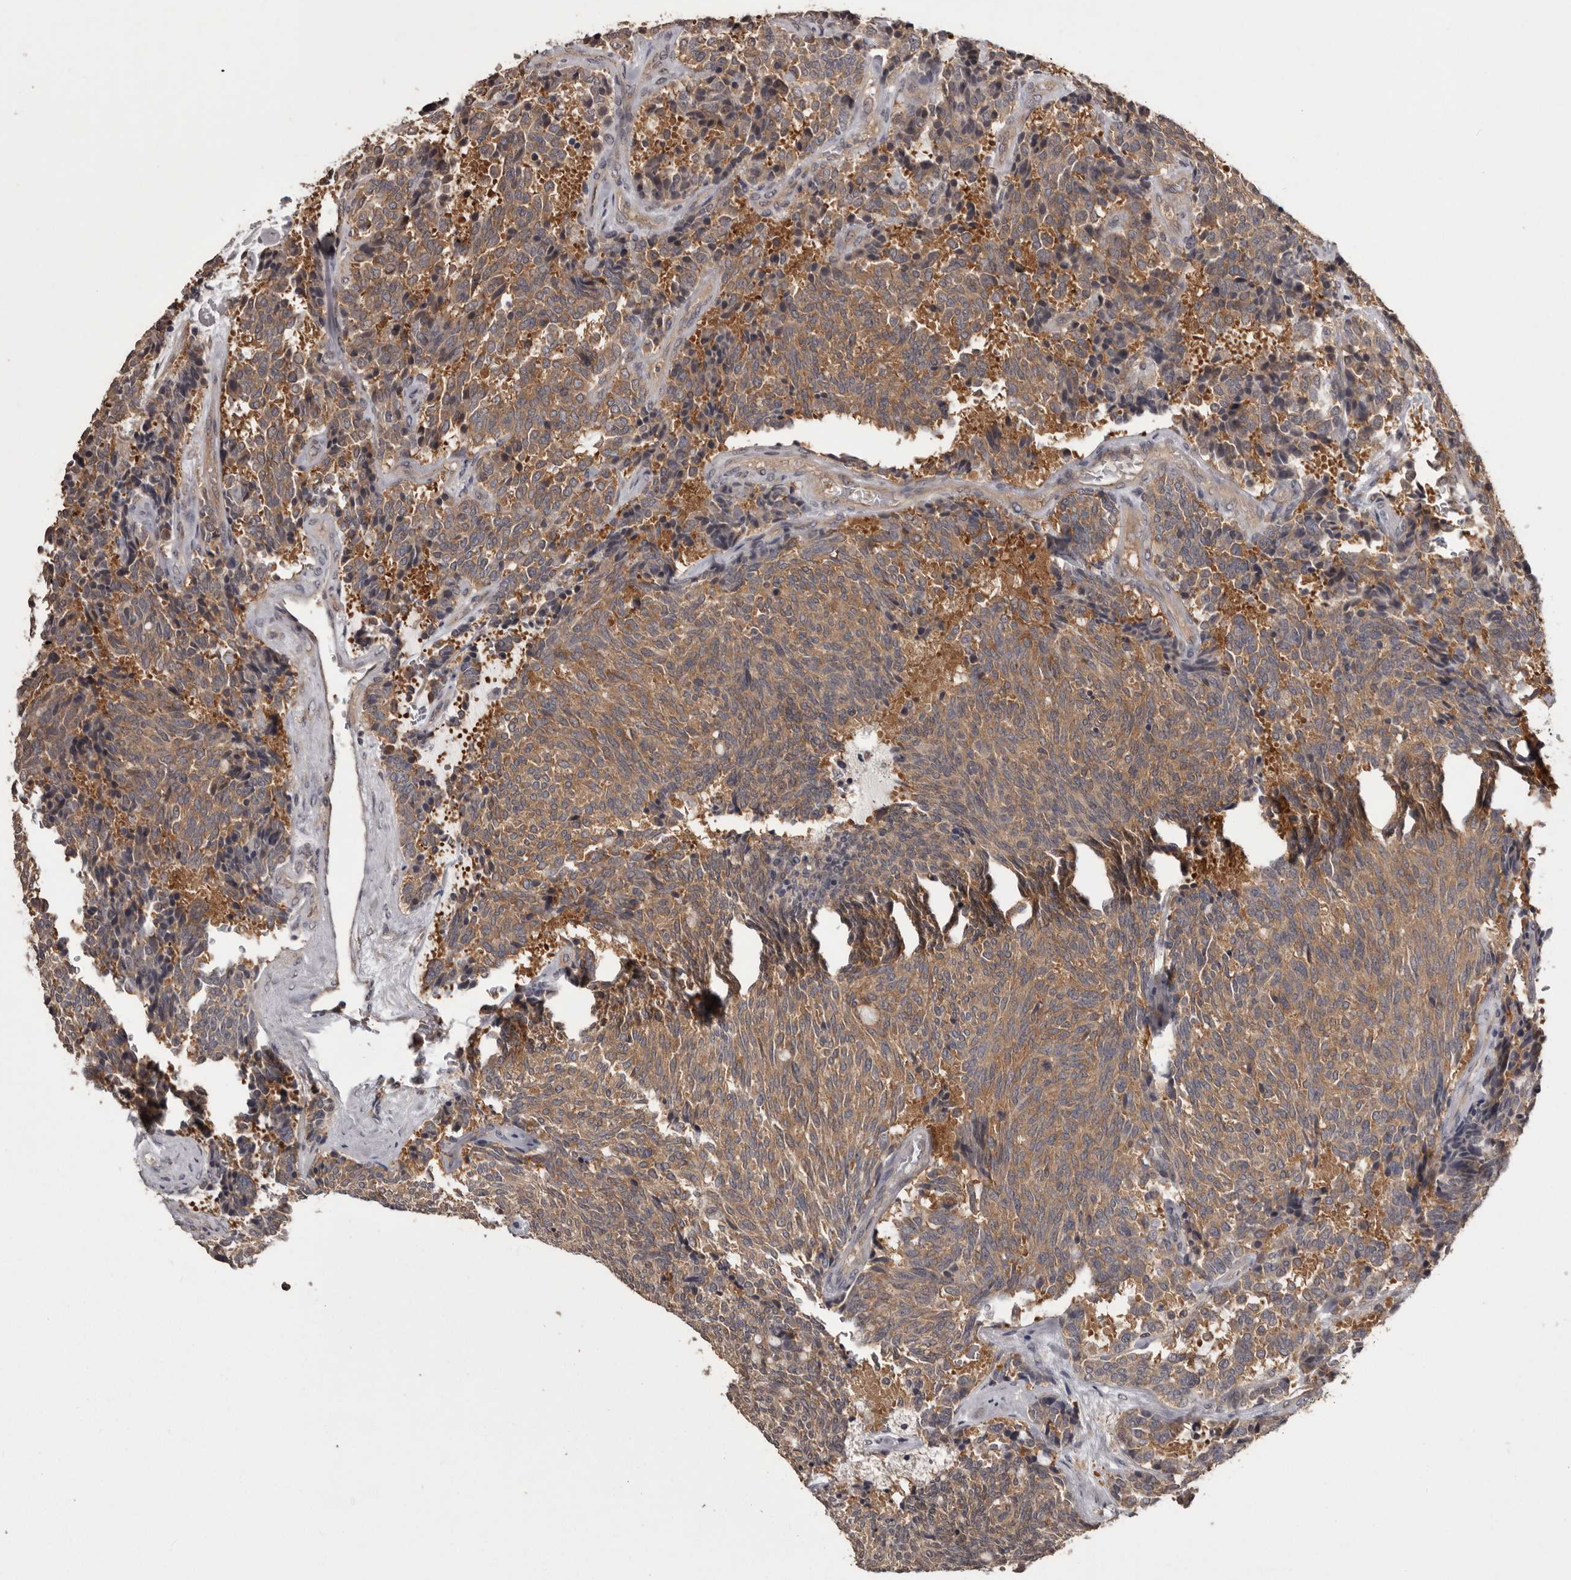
{"staining": {"intensity": "moderate", "quantity": ">75%", "location": "cytoplasmic/membranous"}, "tissue": "carcinoid", "cell_type": "Tumor cells", "image_type": "cancer", "snomed": [{"axis": "morphology", "description": "Carcinoid, malignant, NOS"}, {"axis": "topography", "description": "Pancreas"}], "caption": "A photomicrograph of human carcinoid (malignant) stained for a protein reveals moderate cytoplasmic/membranous brown staining in tumor cells.", "gene": "DARS1", "patient": {"sex": "female", "age": 54}}